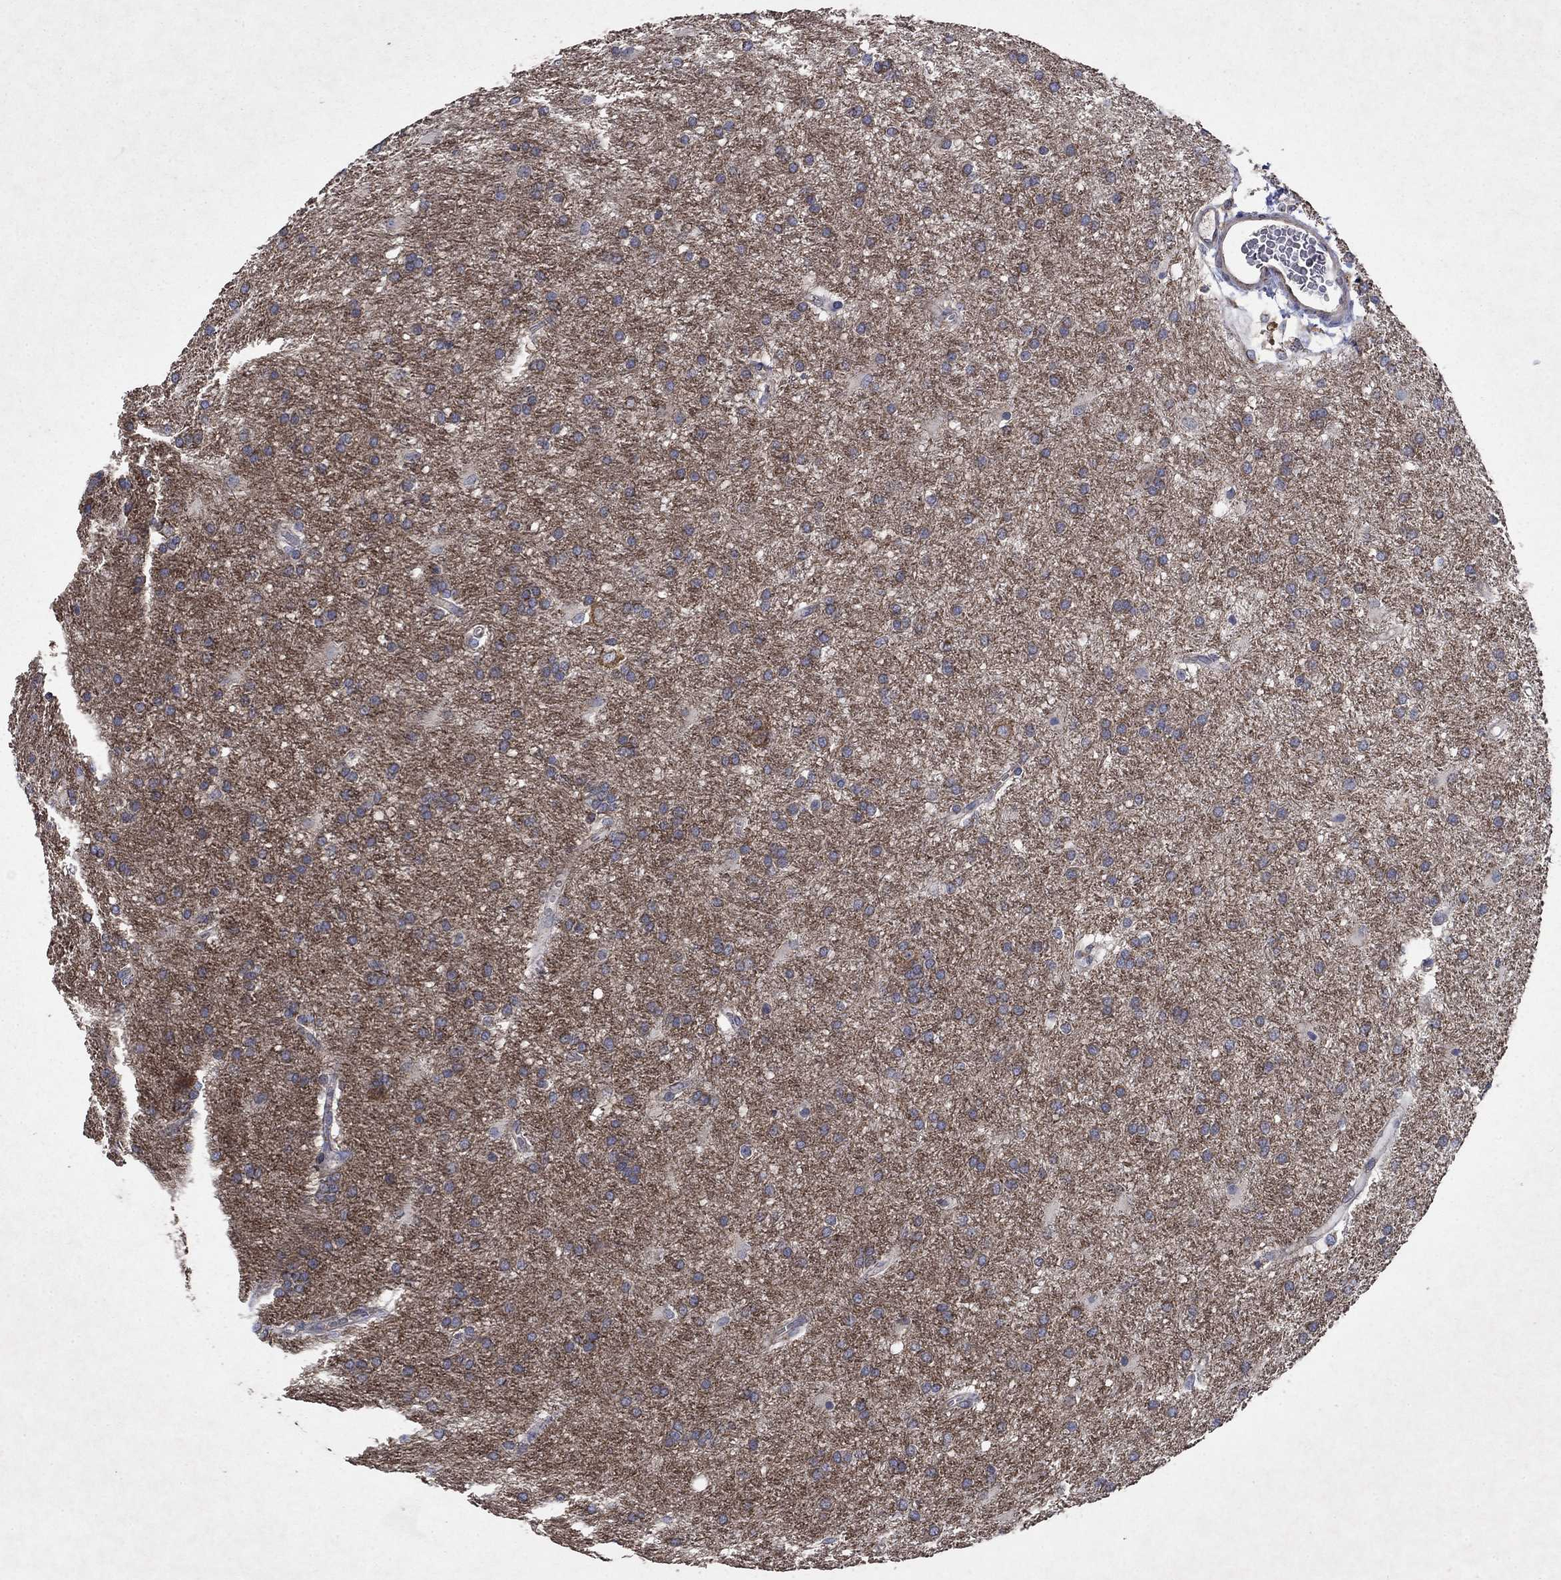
{"staining": {"intensity": "moderate", "quantity": "<25%", "location": "cytoplasmic/membranous"}, "tissue": "glioma", "cell_type": "Tumor cells", "image_type": "cancer", "snomed": [{"axis": "morphology", "description": "Glioma, malignant, Low grade"}, {"axis": "topography", "description": "Brain"}], "caption": "Immunohistochemistry (IHC) micrograph of glioma stained for a protein (brown), which reveals low levels of moderate cytoplasmic/membranous expression in about <25% of tumor cells.", "gene": "NCEH1", "patient": {"sex": "female", "age": 32}}